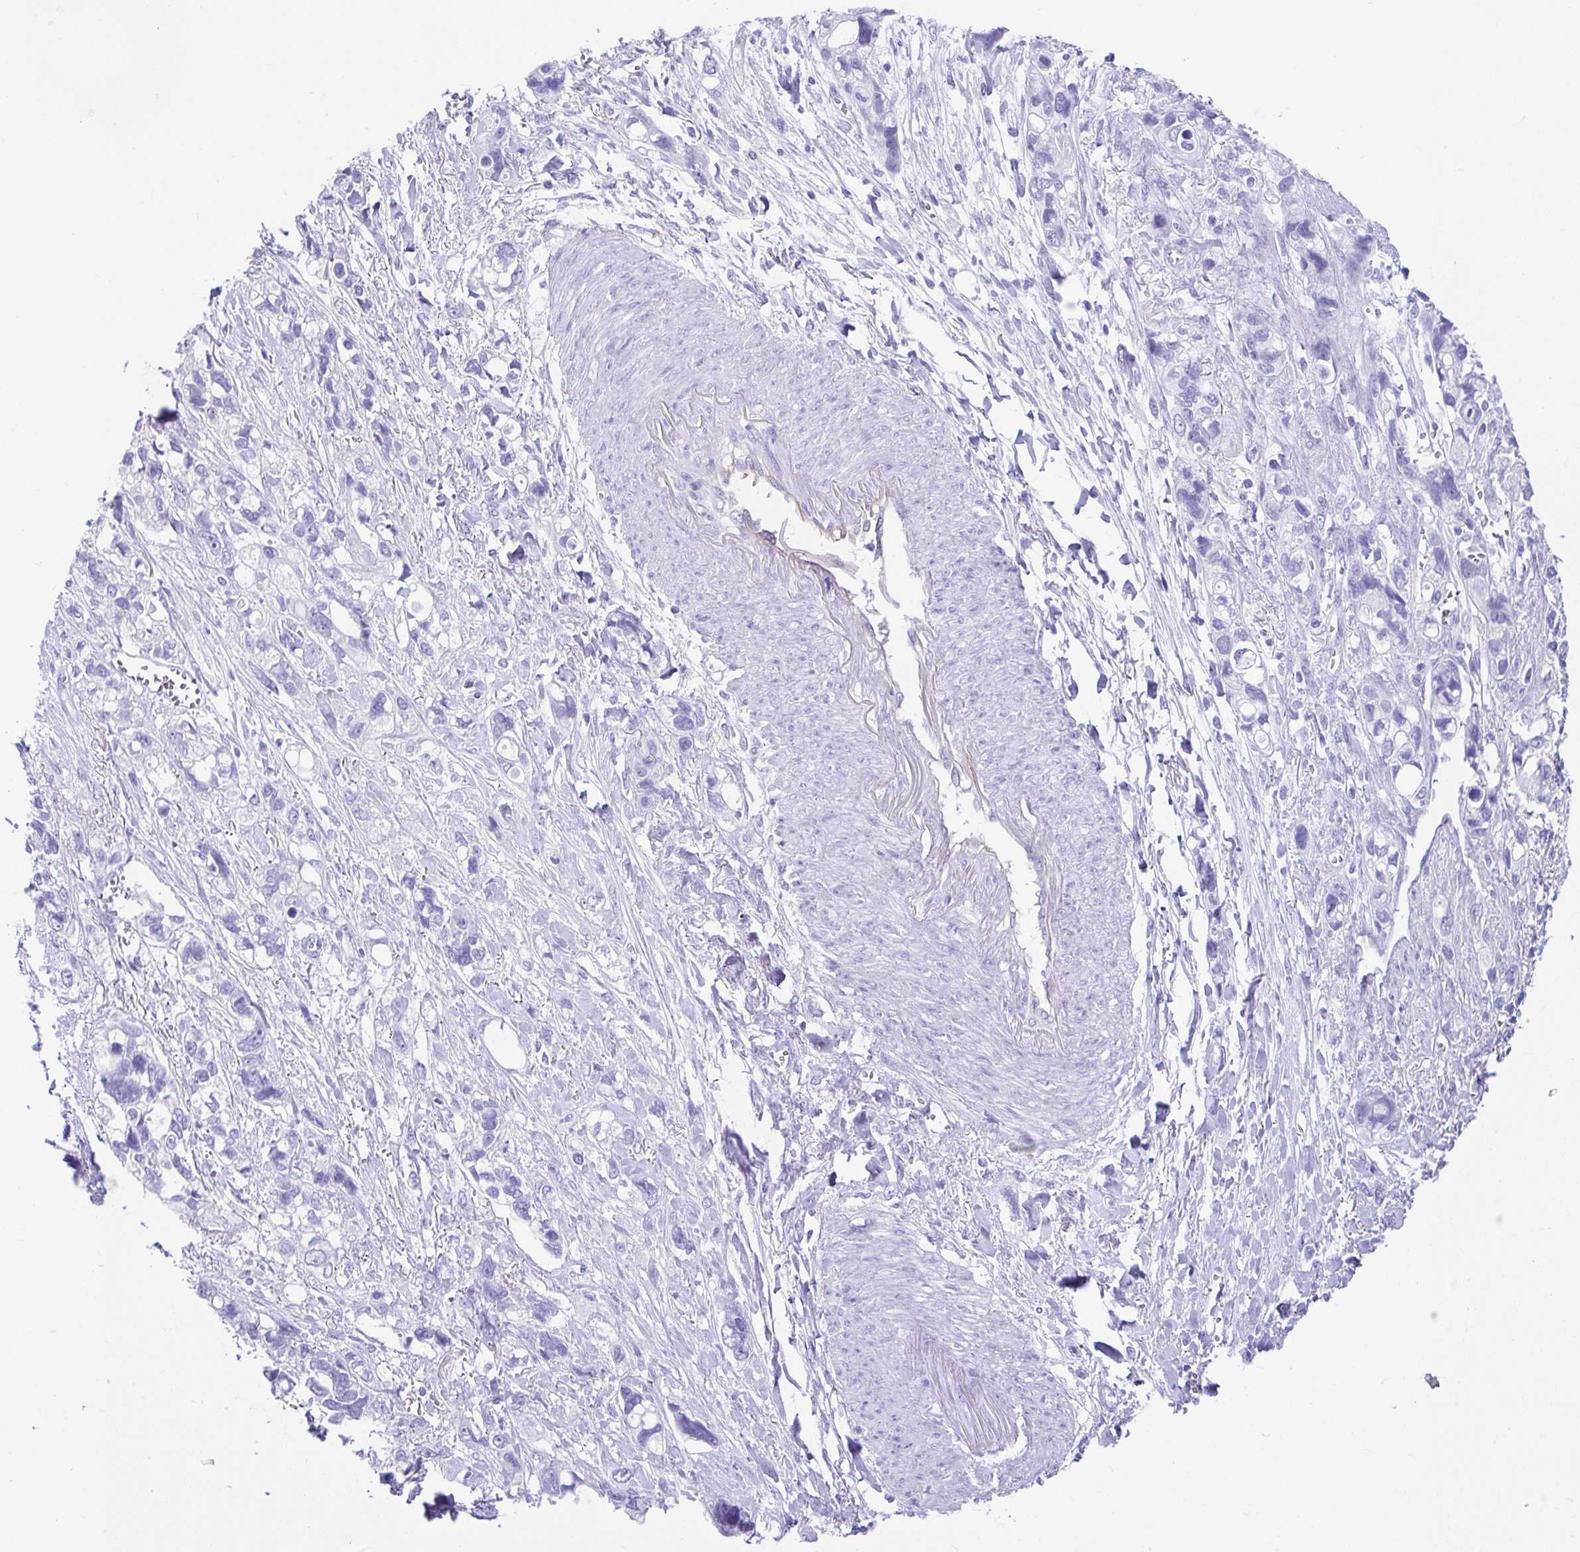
{"staining": {"intensity": "negative", "quantity": "none", "location": "none"}, "tissue": "stomach cancer", "cell_type": "Tumor cells", "image_type": "cancer", "snomed": [{"axis": "morphology", "description": "Adenocarcinoma, NOS"}, {"axis": "topography", "description": "Stomach, upper"}], "caption": "Immunohistochemistry (IHC) micrograph of human stomach adenocarcinoma stained for a protein (brown), which reveals no positivity in tumor cells.", "gene": "FAM107A", "patient": {"sex": "female", "age": 81}}